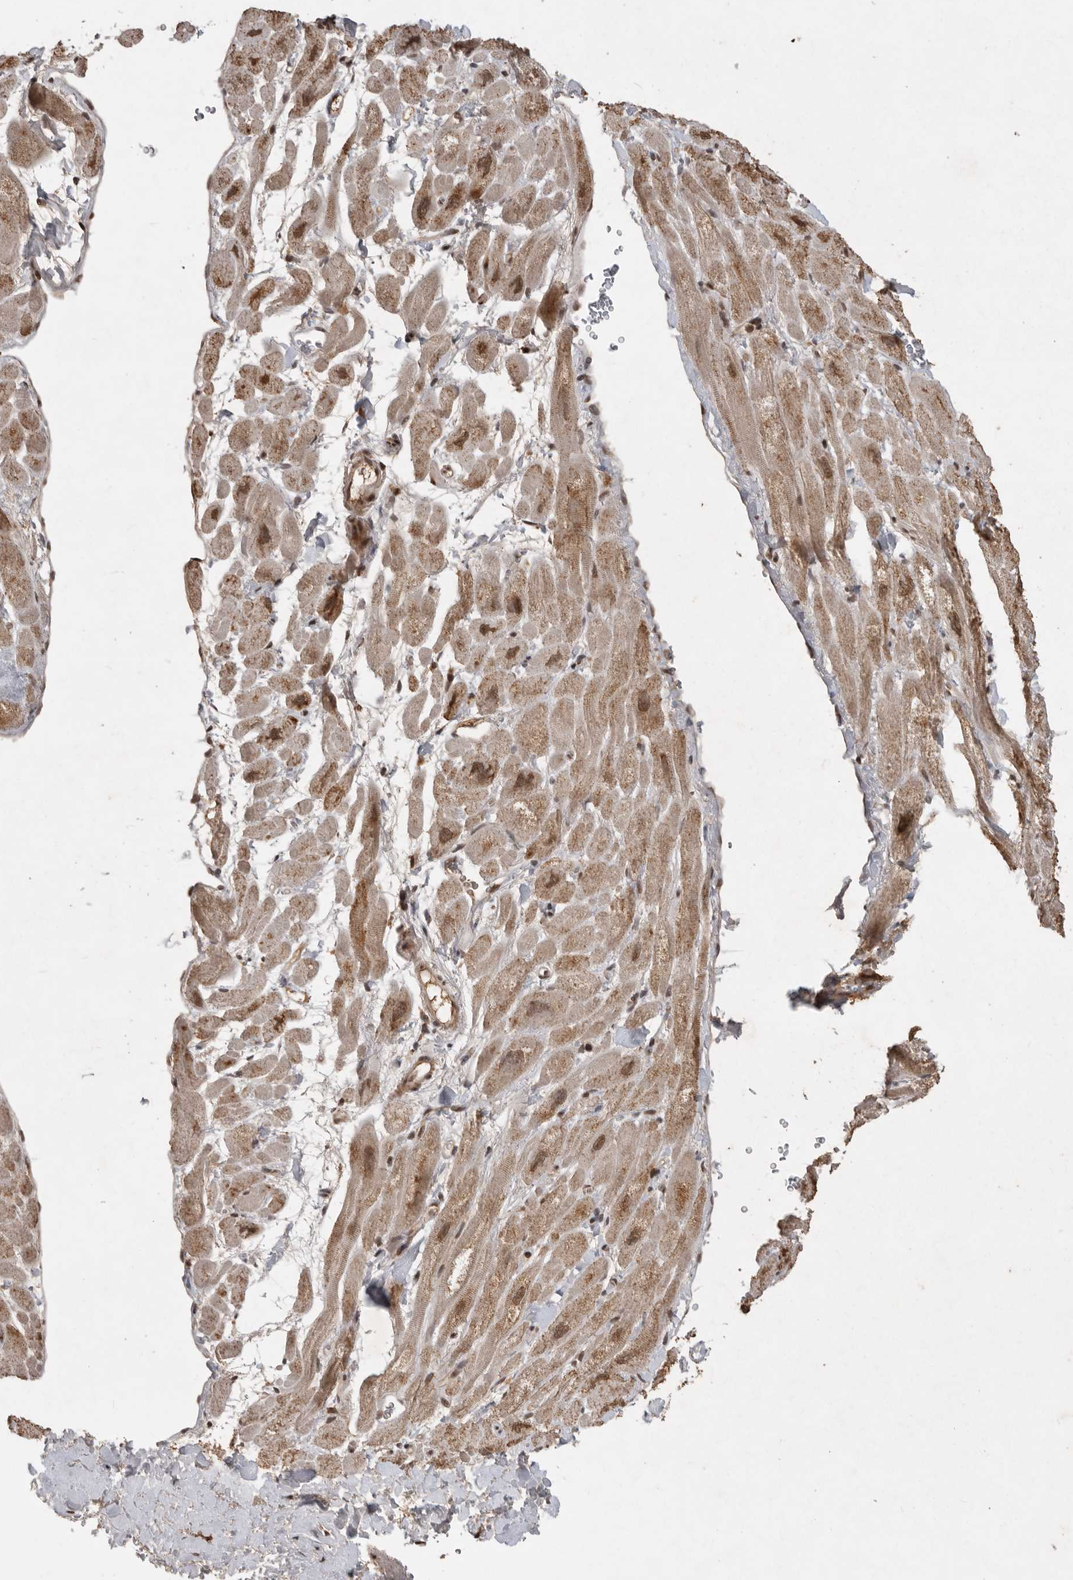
{"staining": {"intensity": "moderate", "quantity": ">75%", "location": "nuclear"}, "tissue": "heart muscle", "cell_type": "Cardiomyocytes", "image_type": "normal", "snomed": [{"axis": "morphology", "description": "Normal tissue, NOS"}, {"axis": "topography", "description": "Heart"}], "caption": "Immunohistochemical staining of unremarkable human heart muscle reveals moderate nuclear protein expression in about >75% of cardiomyocytes.", "gene": "CBLL1", "patient": {"sex": "male", "age": 49}}